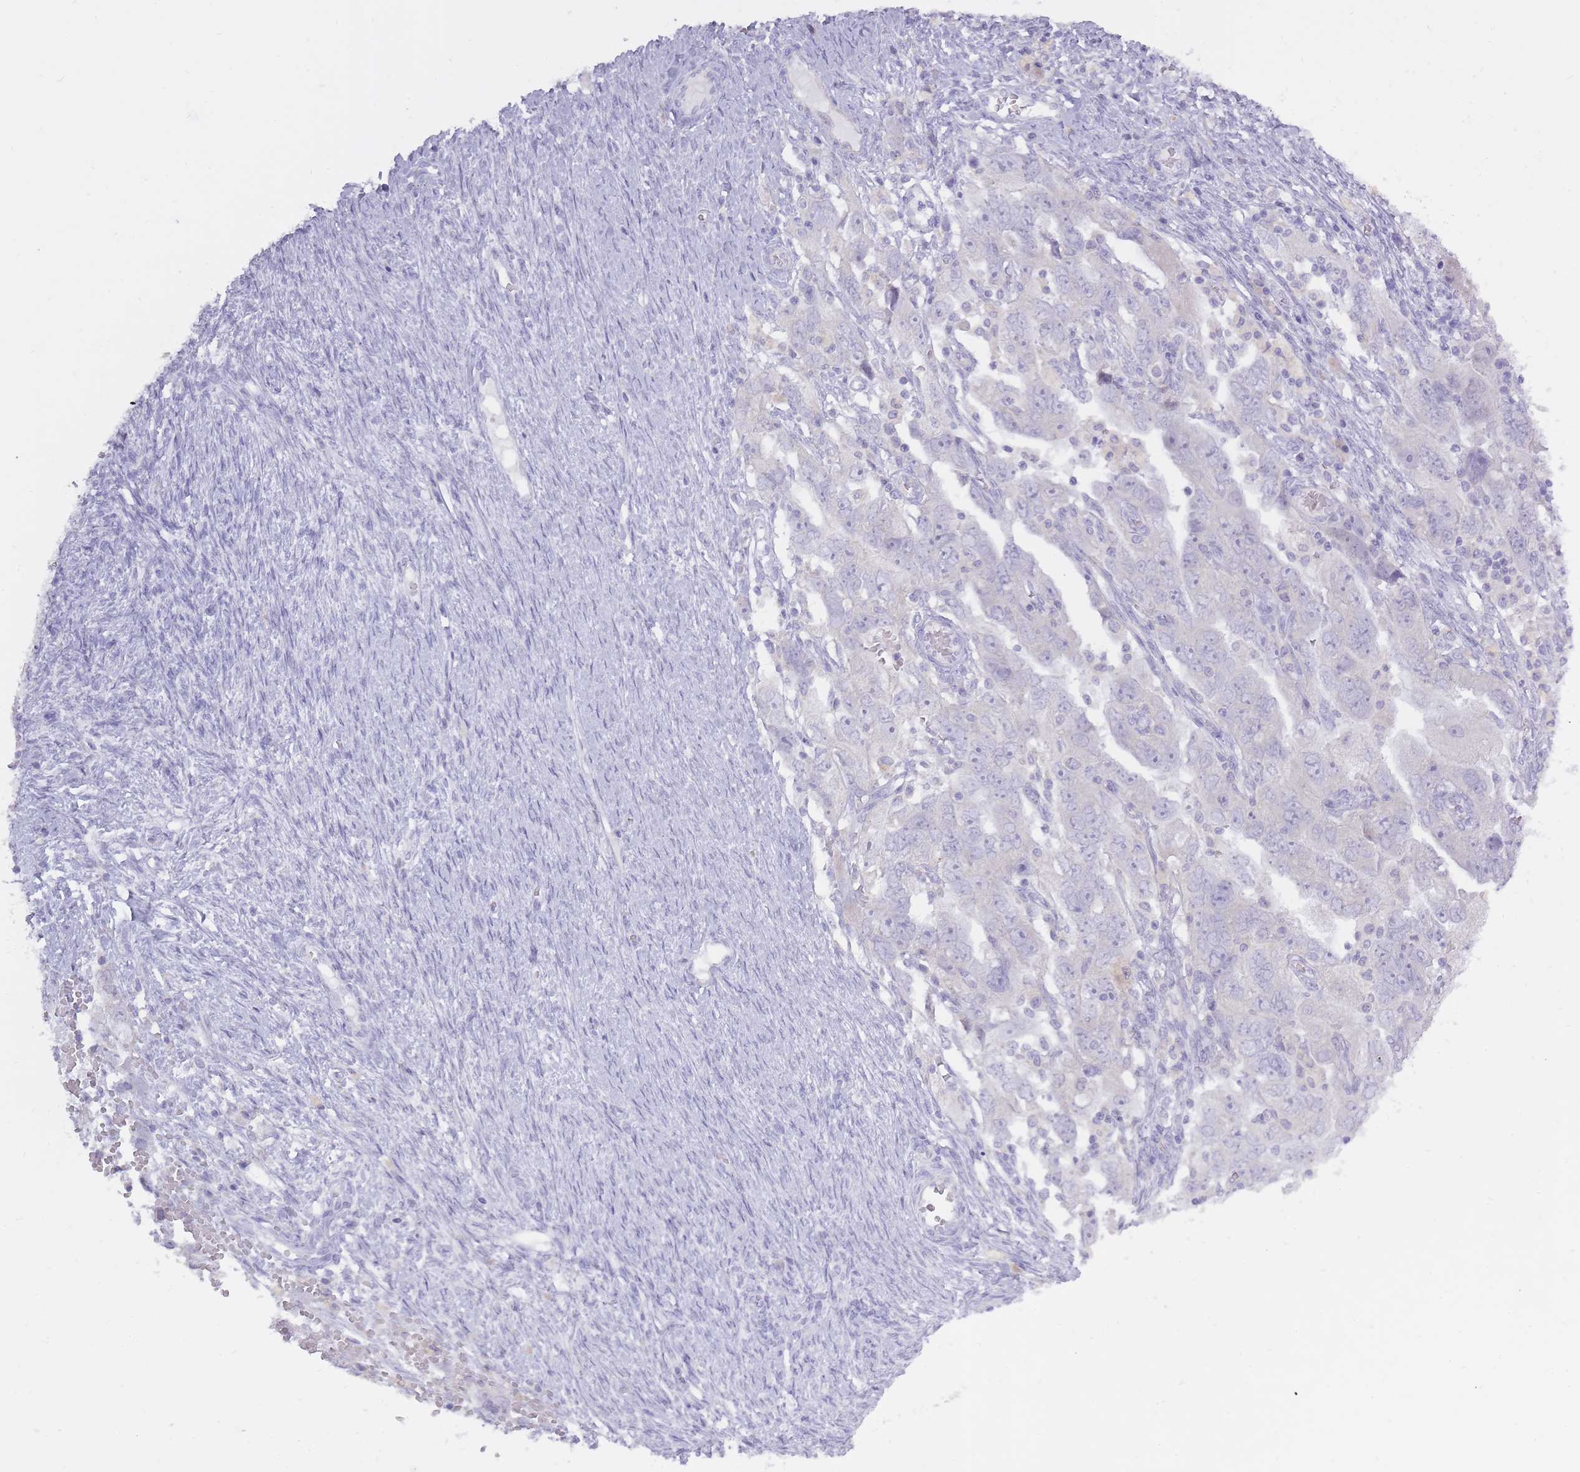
{"staining": {"intensity": "negative", "quantity": "none", "location": "none"}, "tissue": "ovarian cancer", "cell_type": "Tumor cells", "image_type": "cancer", "snomed": [{"axis": "morphology", "description": "Carcinoma, NOS"}, {"axis": "morphology", "description": "Cystadenocarcinoma, serous, NOS"}, {"axis": "topography", "description": "Ovary"}], "caption": "This is a histopathology image of immunohistochemistry (IHC) staining of ovarian serous cystadenocarcinoma, which shows no positivity in tumor cells. The staining is performed using DAB brown chromogen with nuclei counter-stained in using hematoxylin.", "gene": "BDKRB2", "patient": {"sex": "female", "age": 69}}